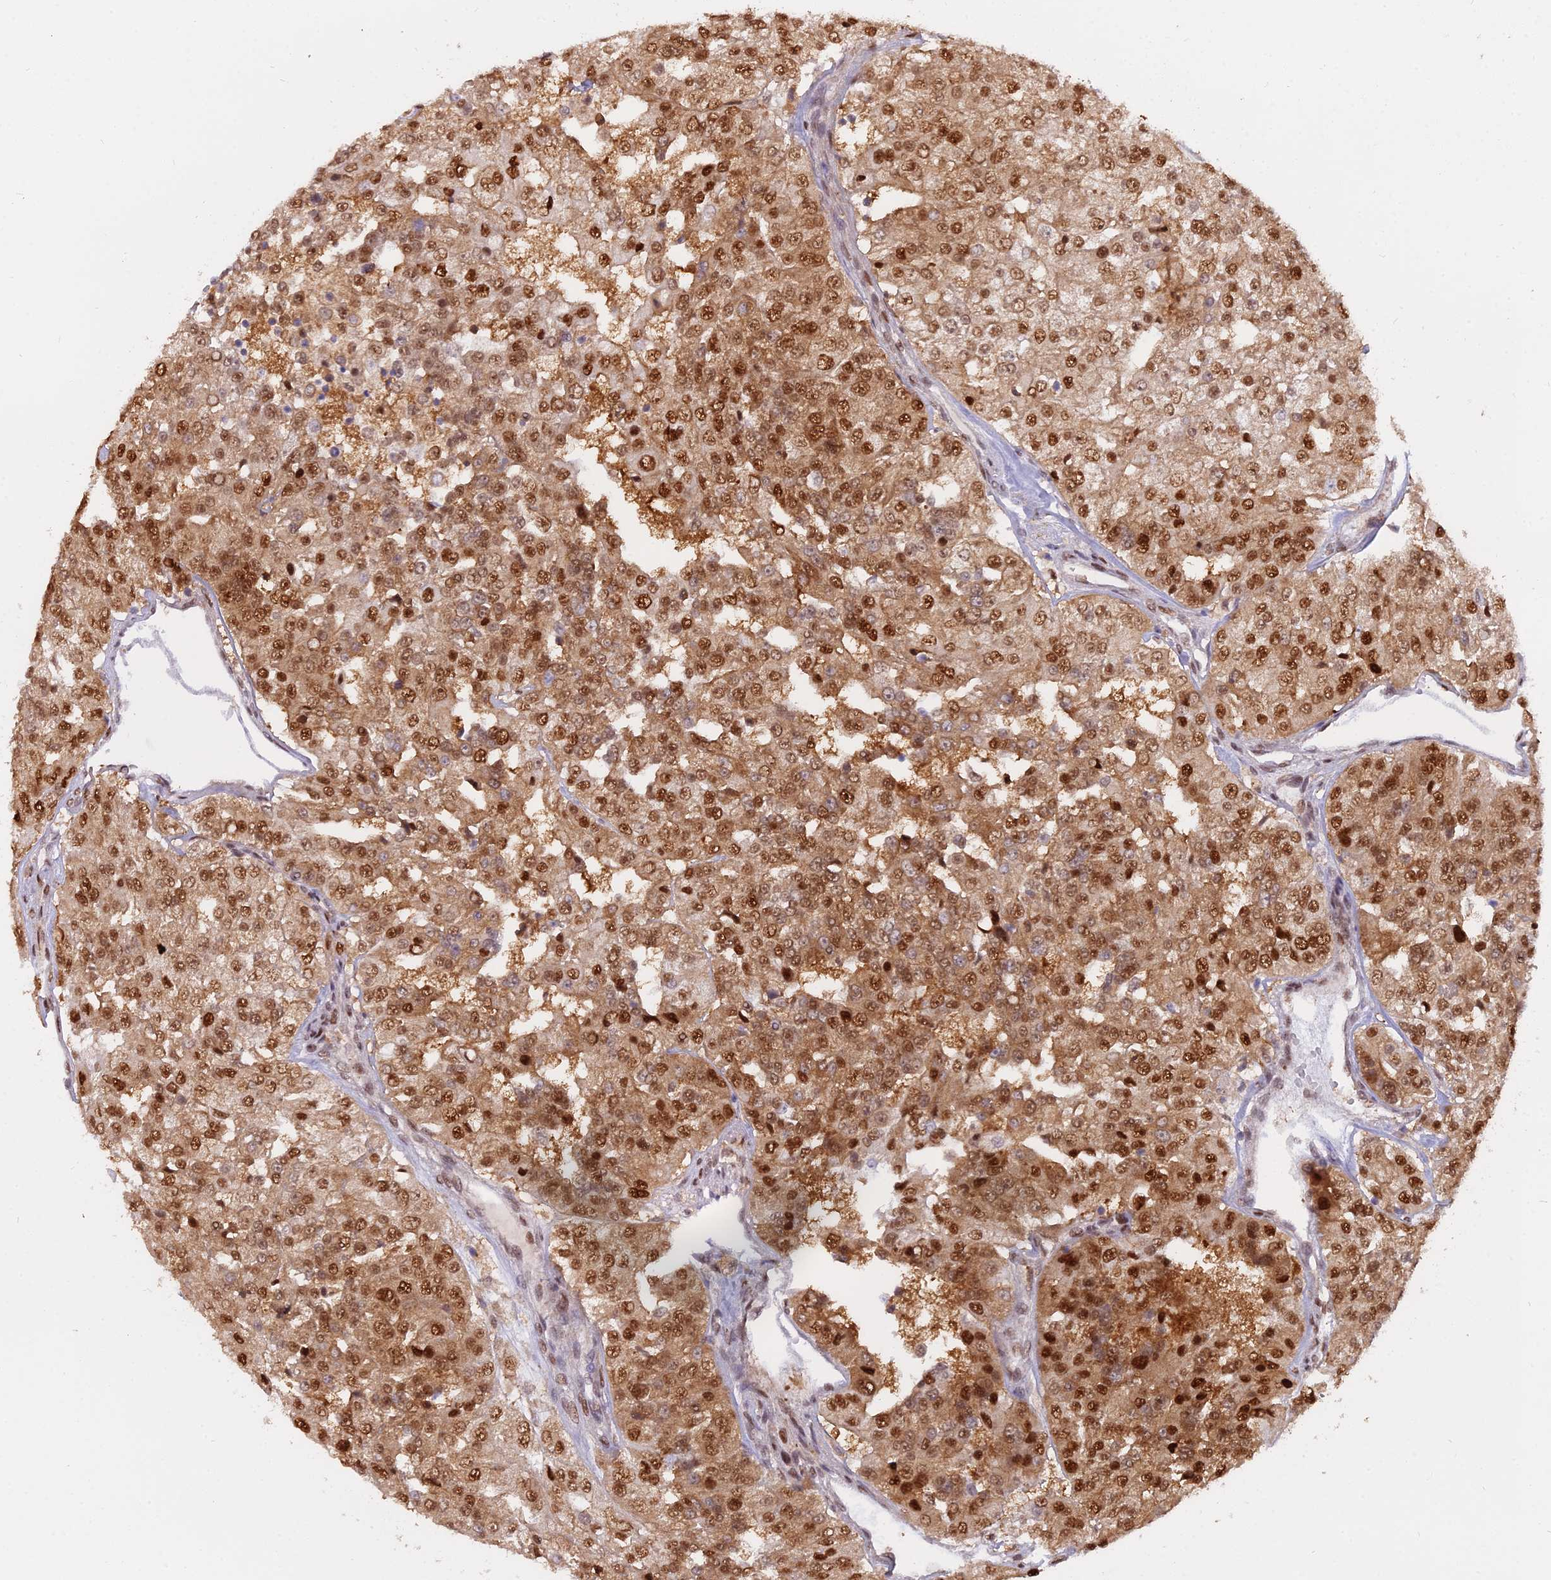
{"staining": {"intensity": "strong", "quantity": ">75%", "location": "cytoplasmic/membranous,nuclear"}, "tissue": "renal cancer", "cell_type": "Tumor cells", "image_type": "cancer", "snomed": [{"axis": "morphology", "description": "Adenocarcinoma, NOS"}, {"axis": "topography", "description": "Kidney"}], "caption": "Immunohistochemical staining of human renal cancer (adenocarcinoma) reveals high levels of strong cytoplasmic/membranous and nuclear positivity in about >75% of tumor cells.", "gene": "NPEPL1", "patient": {"sex": "female", "age": 63}}